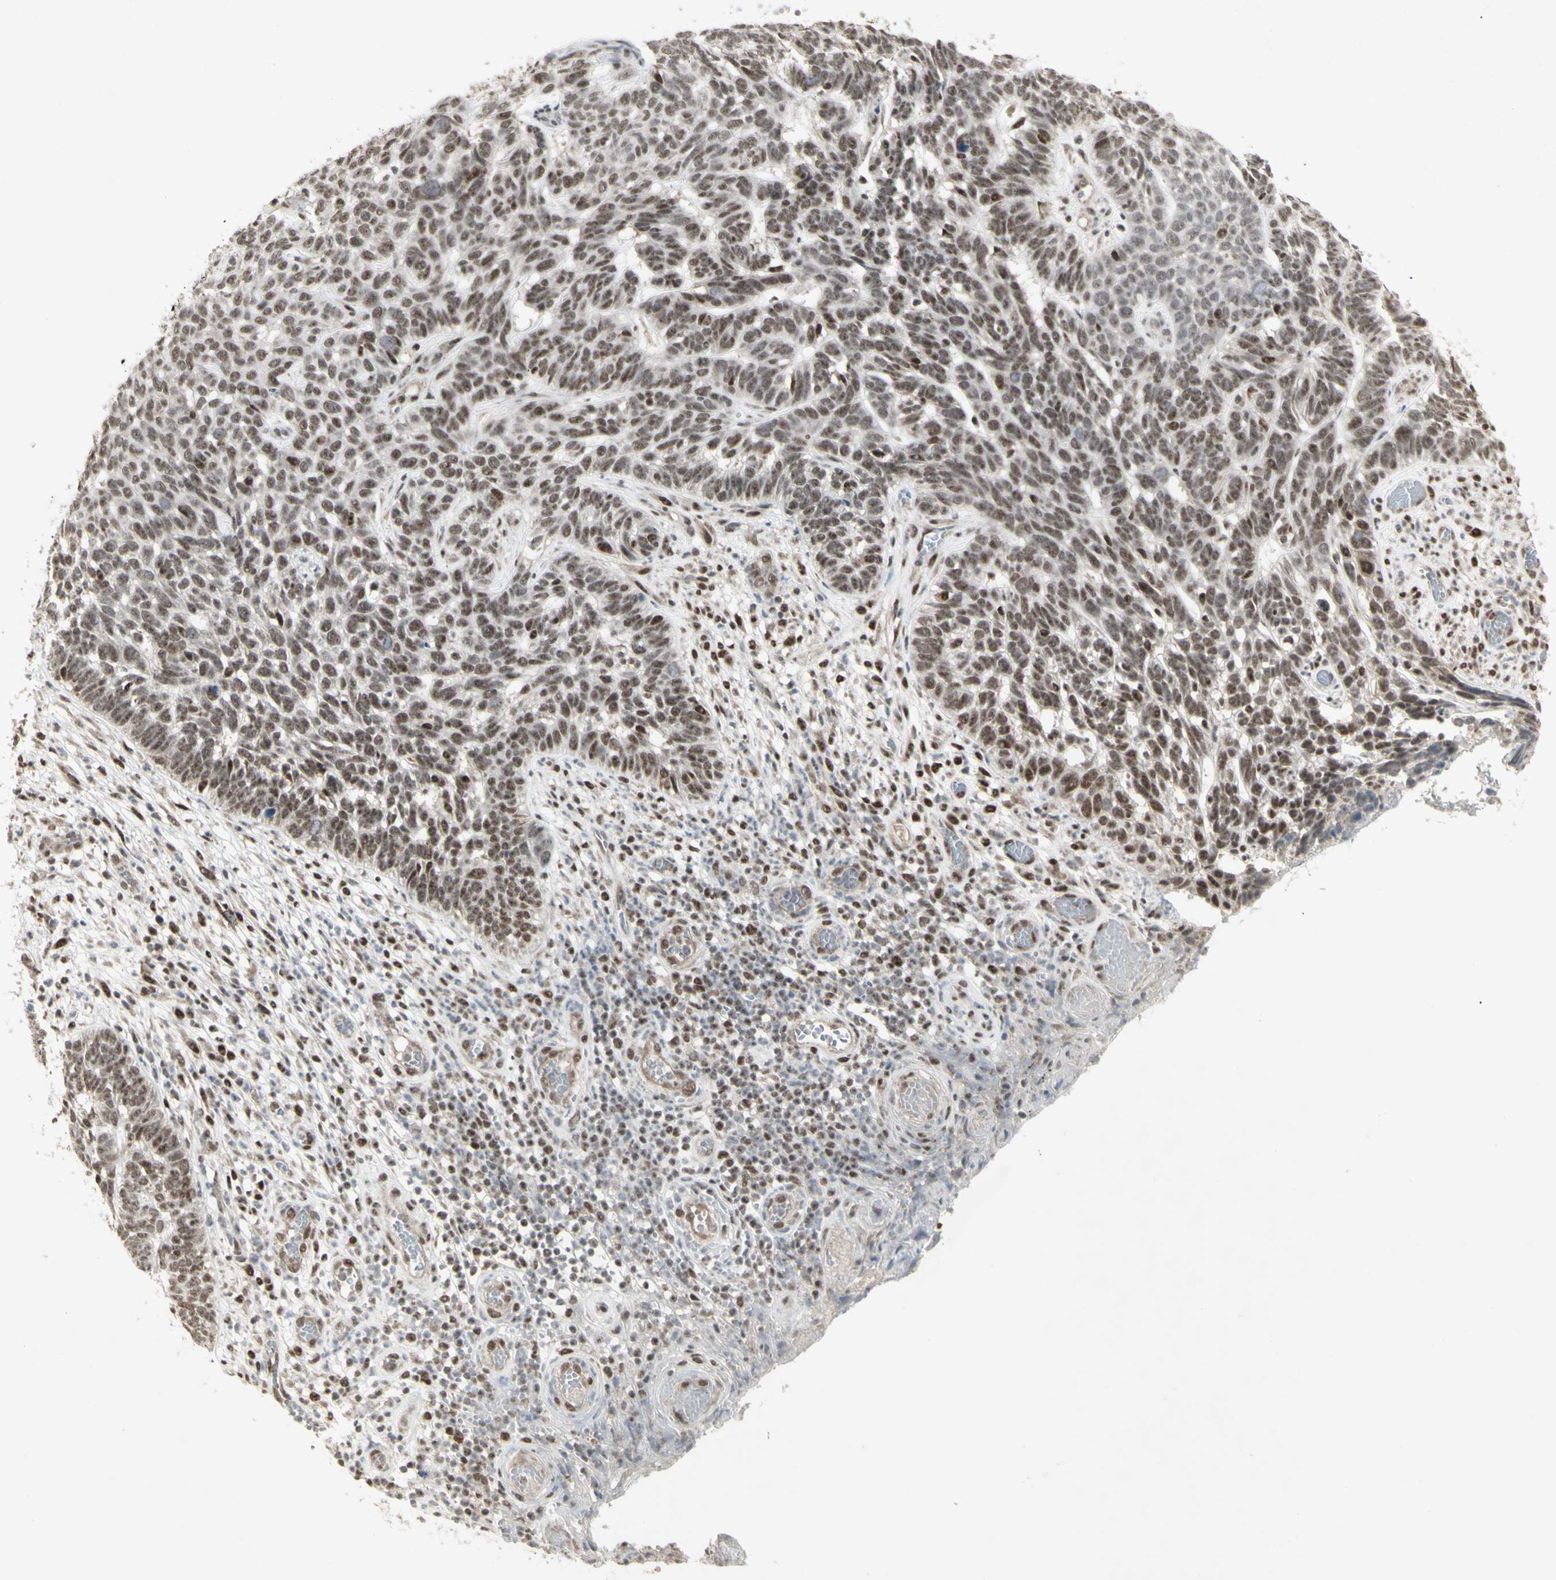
{"staining": {"intensity": "moderate", "quantity": ">75%", "location": "nuclear"}, "tissue": "skin cancer", "cell_type": "Tumor cells", "image_type": "cancer", "snomed": [{"axis": "morphology", "description": "Basal cell carcinoma"}, {"axis": "topography", "description": "Skin"}], "caption": "Protein analysis of skin cancer (basal cell carcinoma) tissue shows moderate nuclear expression in approximately >75% of tumor cells. (DAB (3,3'-diaminobenzidine) IHC with brightfield microscopy, high magnification).", "gene": "CCNT1", "patient": {"sex": "male", "age": 87}}